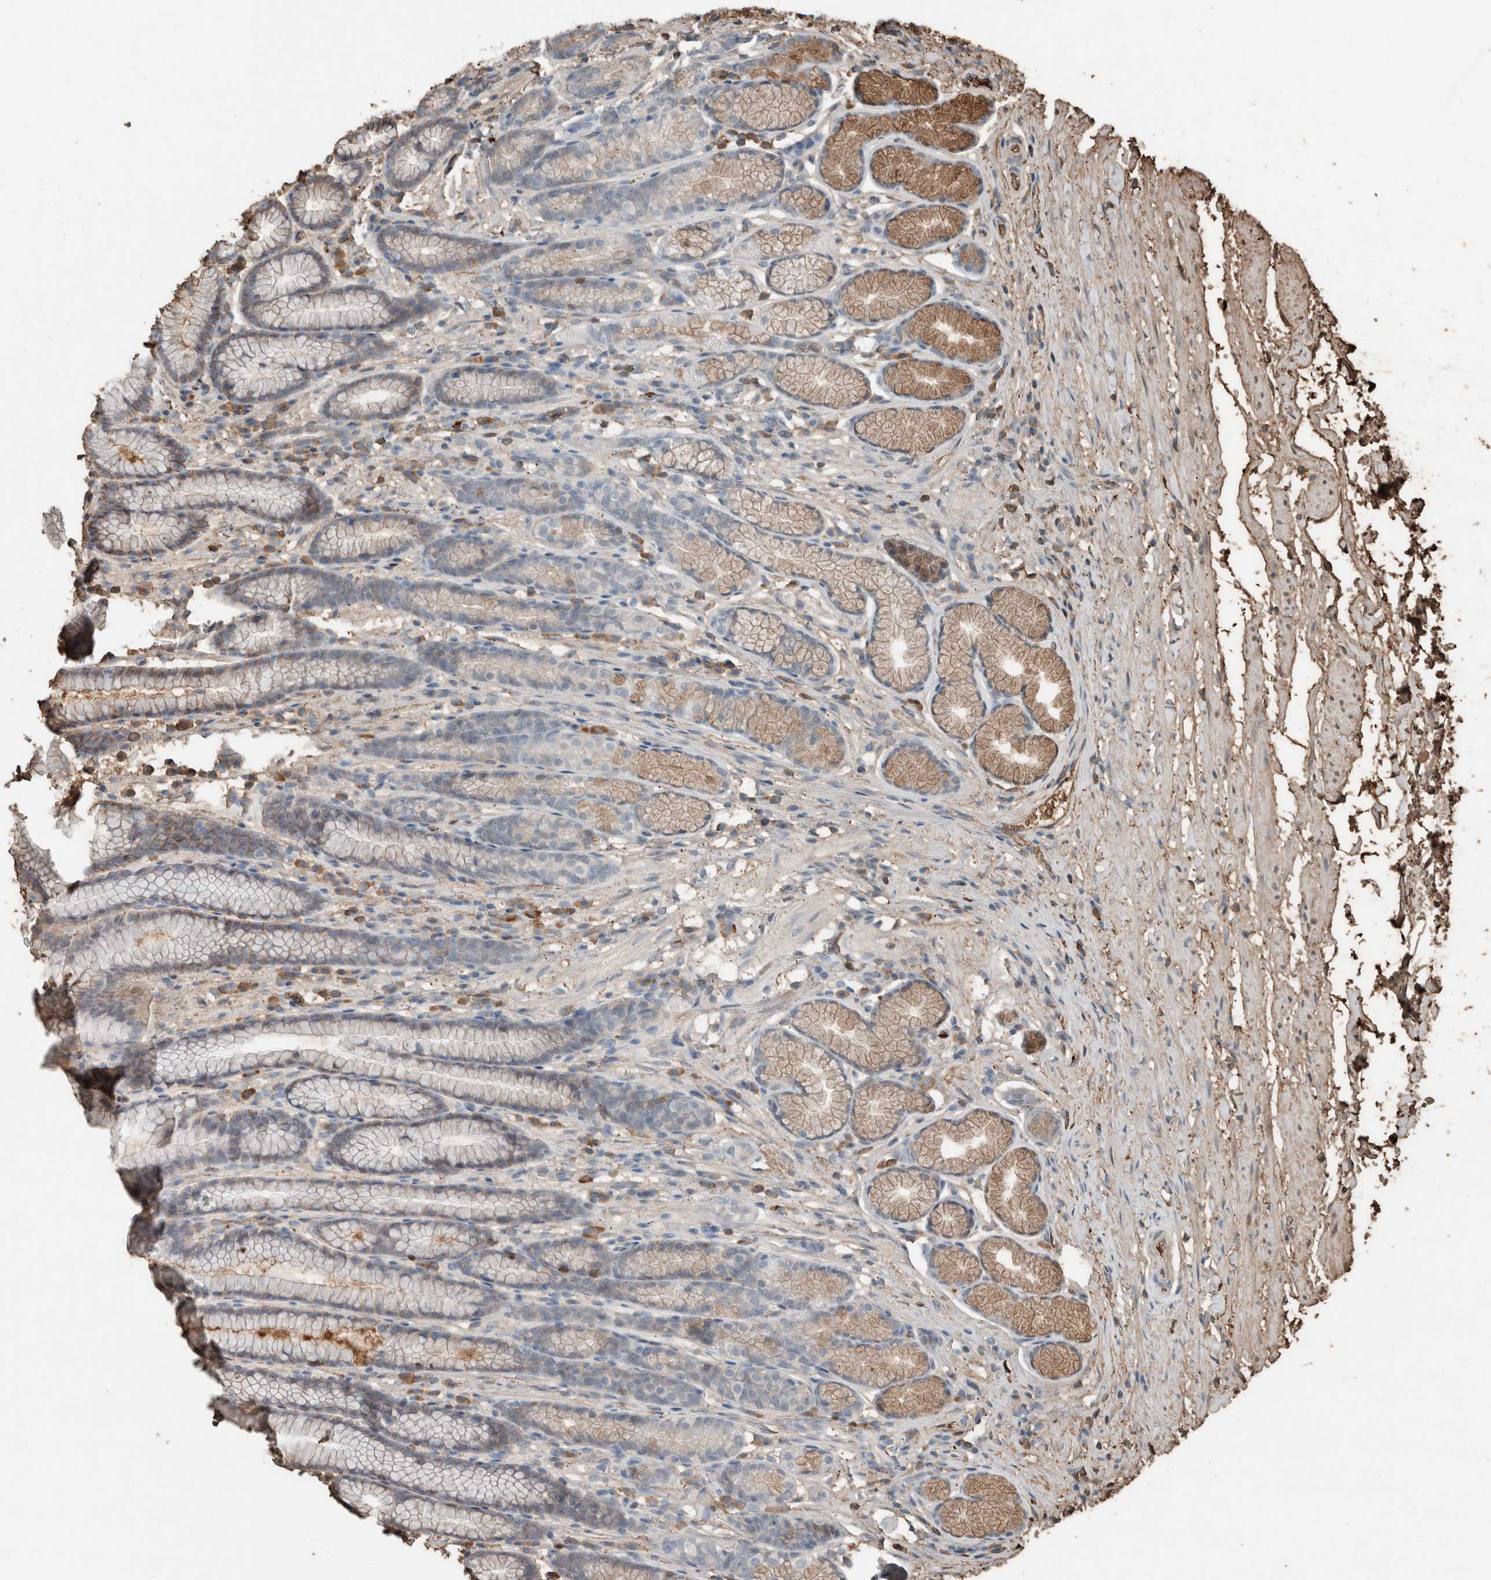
{"staining": {"intensity": "moderate", "quantity": "<25%", "location": "cytoplasmic/membranous"}, "tissue": "stomach", "cell_type": "Glandular cells", "image_type": "normal", "snomed": [{"axis": "morphology", "description": "Normal tissue, NOS"}, {"axis": "topography", "description": "Stomach"}], "caption": "Protein staining reveals moderate cytoplasmic/membranous staining in approximately <25% of glandular cells in benign stomach.", "gene": "USP34", "patient": {"sex": "male", "age": 42}}